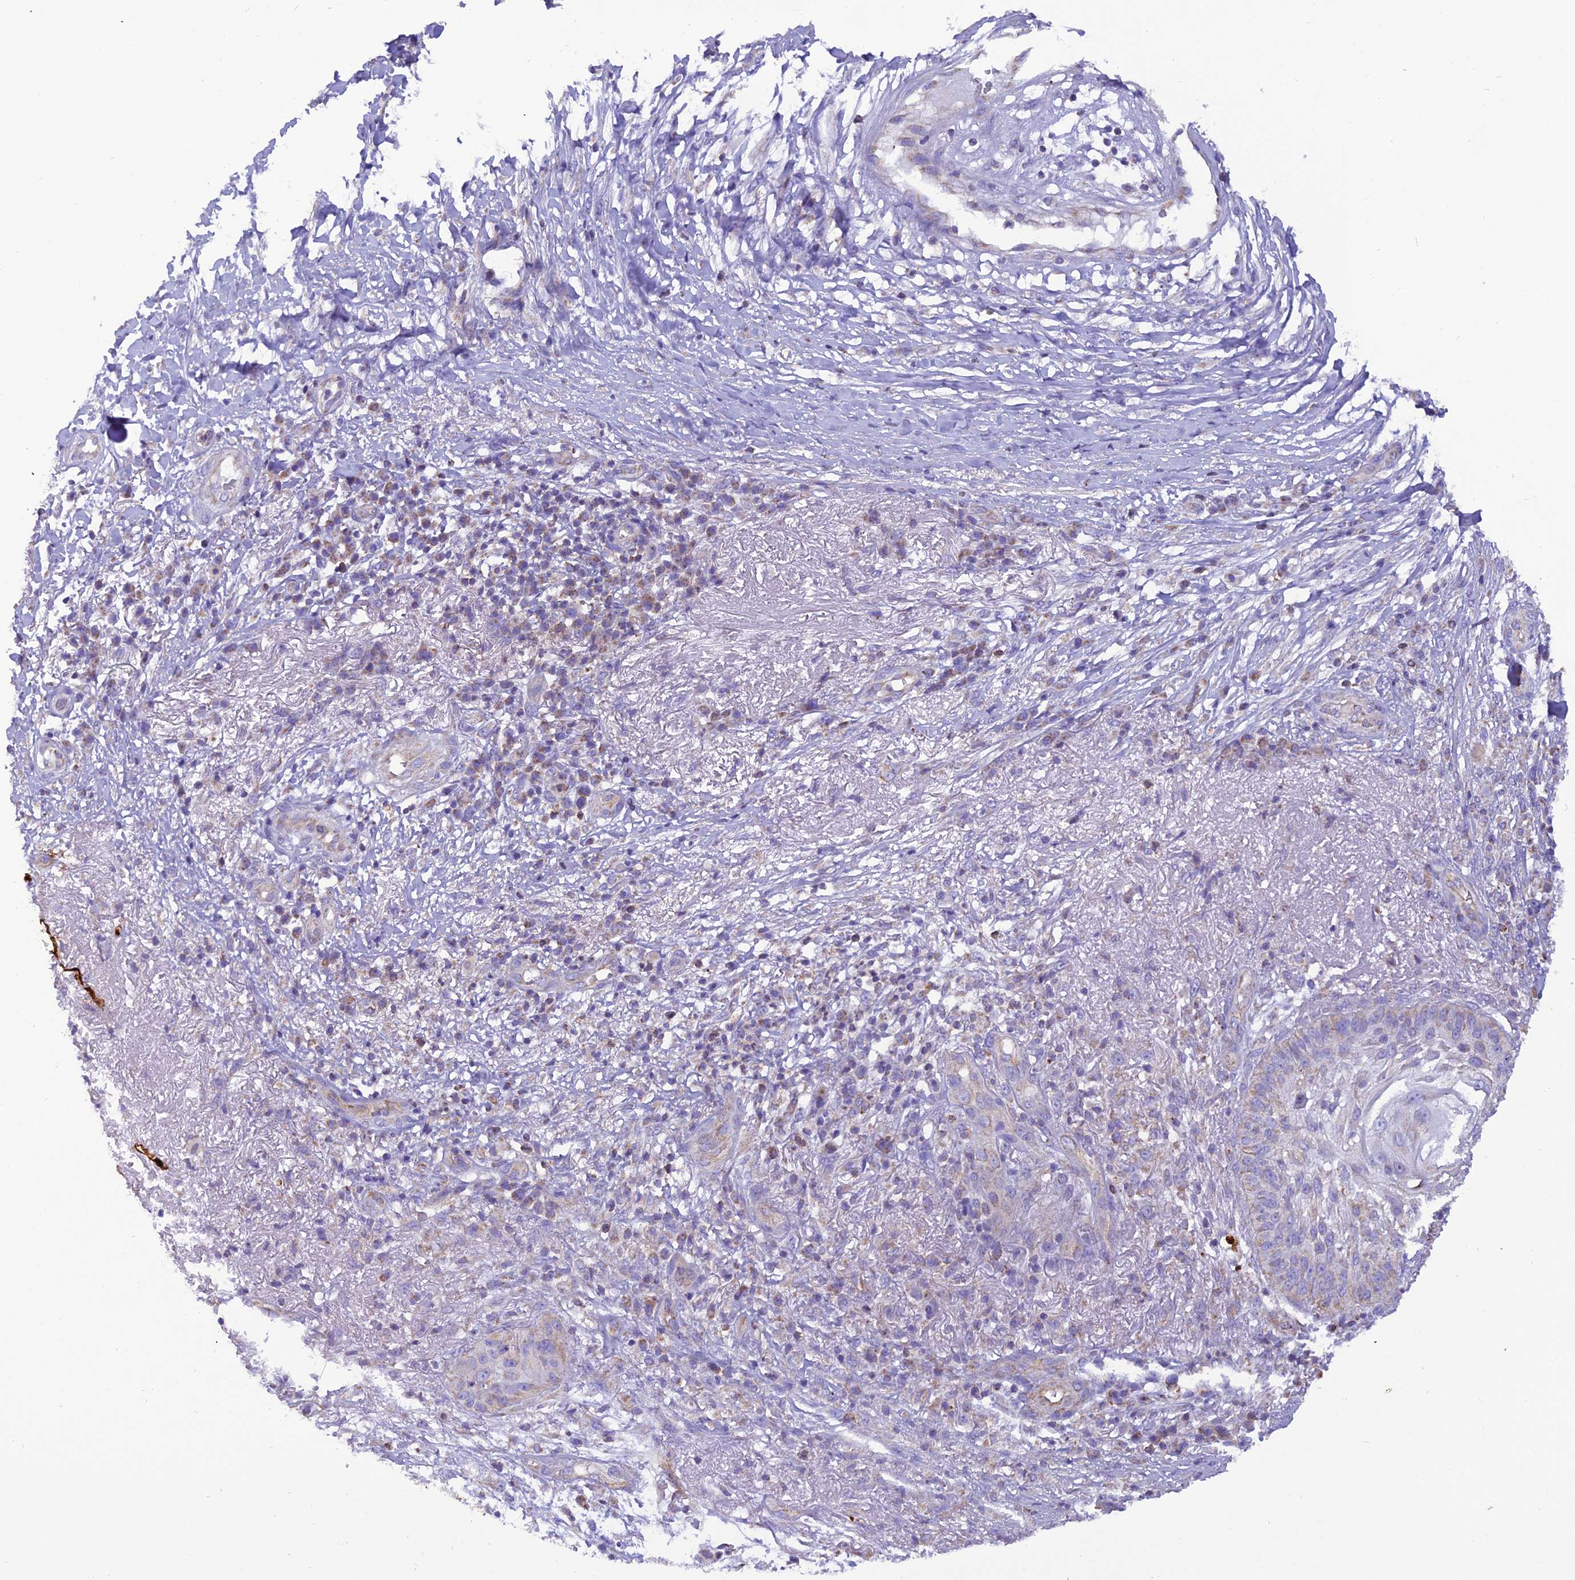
{"staining": {"intensity": "weak", "quantity": "<25%", "location": "cytoplasmic/membranous"}, "tissue": "skin cancer", "cell_type": "Tumor cells", "image_type": "cancer", "snomed": [{"axis": "morphology", "description": "Squamous cell carcinoma, NOS"}, {"axis": "topography", "description": "Skin"}], "caption": "Squamous cell carcinoma (skin) was stained to show a protein in brown. There is no significant staining in tumor cells.", "gene": "GPD1", "patient": {"sex": "male", "age": 70}}